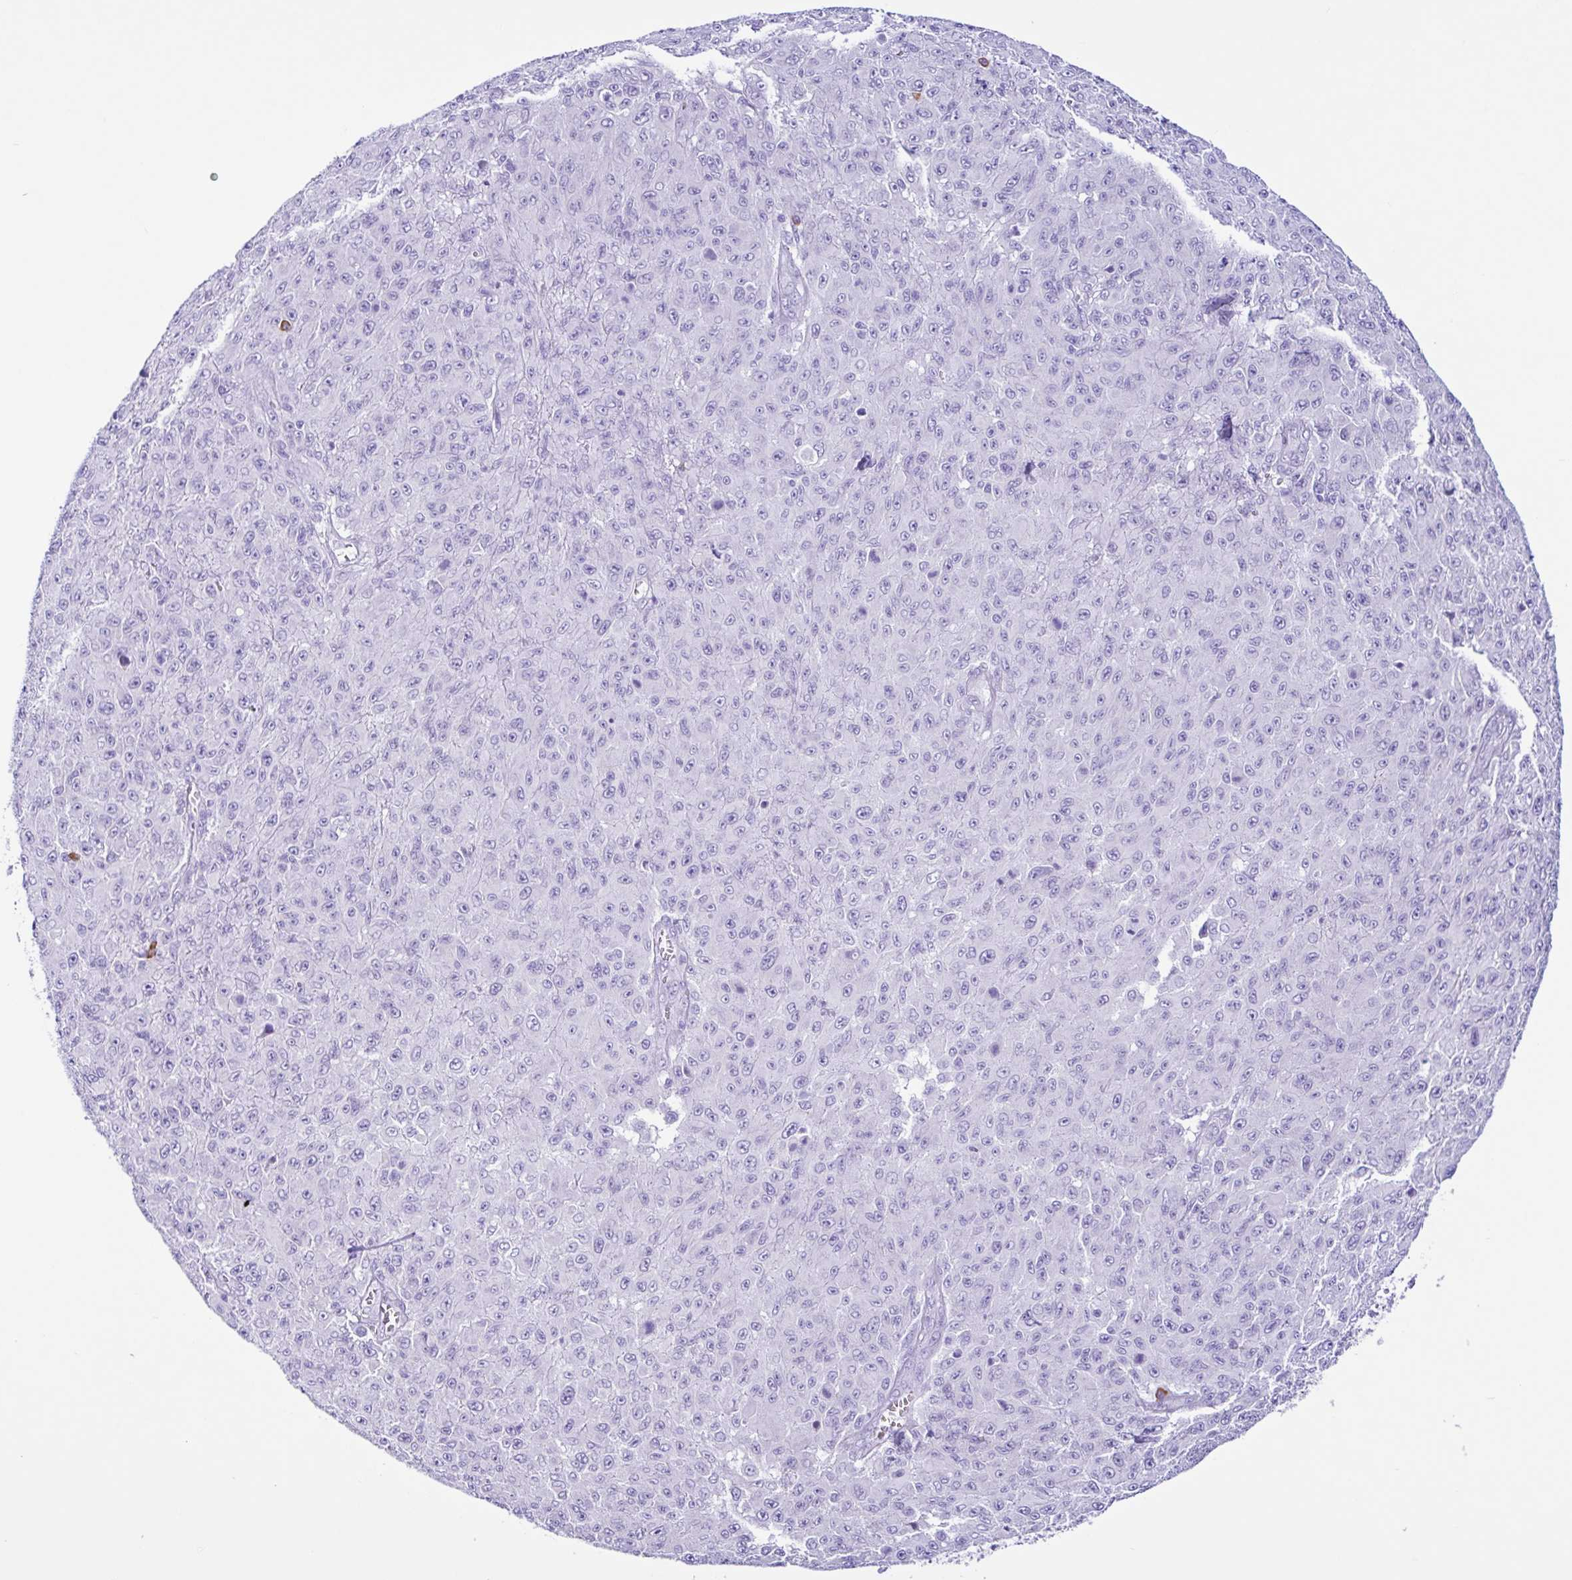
{"staining": {"intensity": "negative", "quantity": "none", "location": "none"}, "tissue": "melanoma", "cell_type": "Tumor cells", "image_type": "cancer", "snomed": [{"axis": "morphology", "description": "Malignant melanoma, NOS"}, {"axis": "topography", "description": "Skin"}], "caption": "Image shows no protein positivity in tumor cells of melanoma tissue.", "gene": "PIGF", "patient": {"sex": "male", "age": 46}}